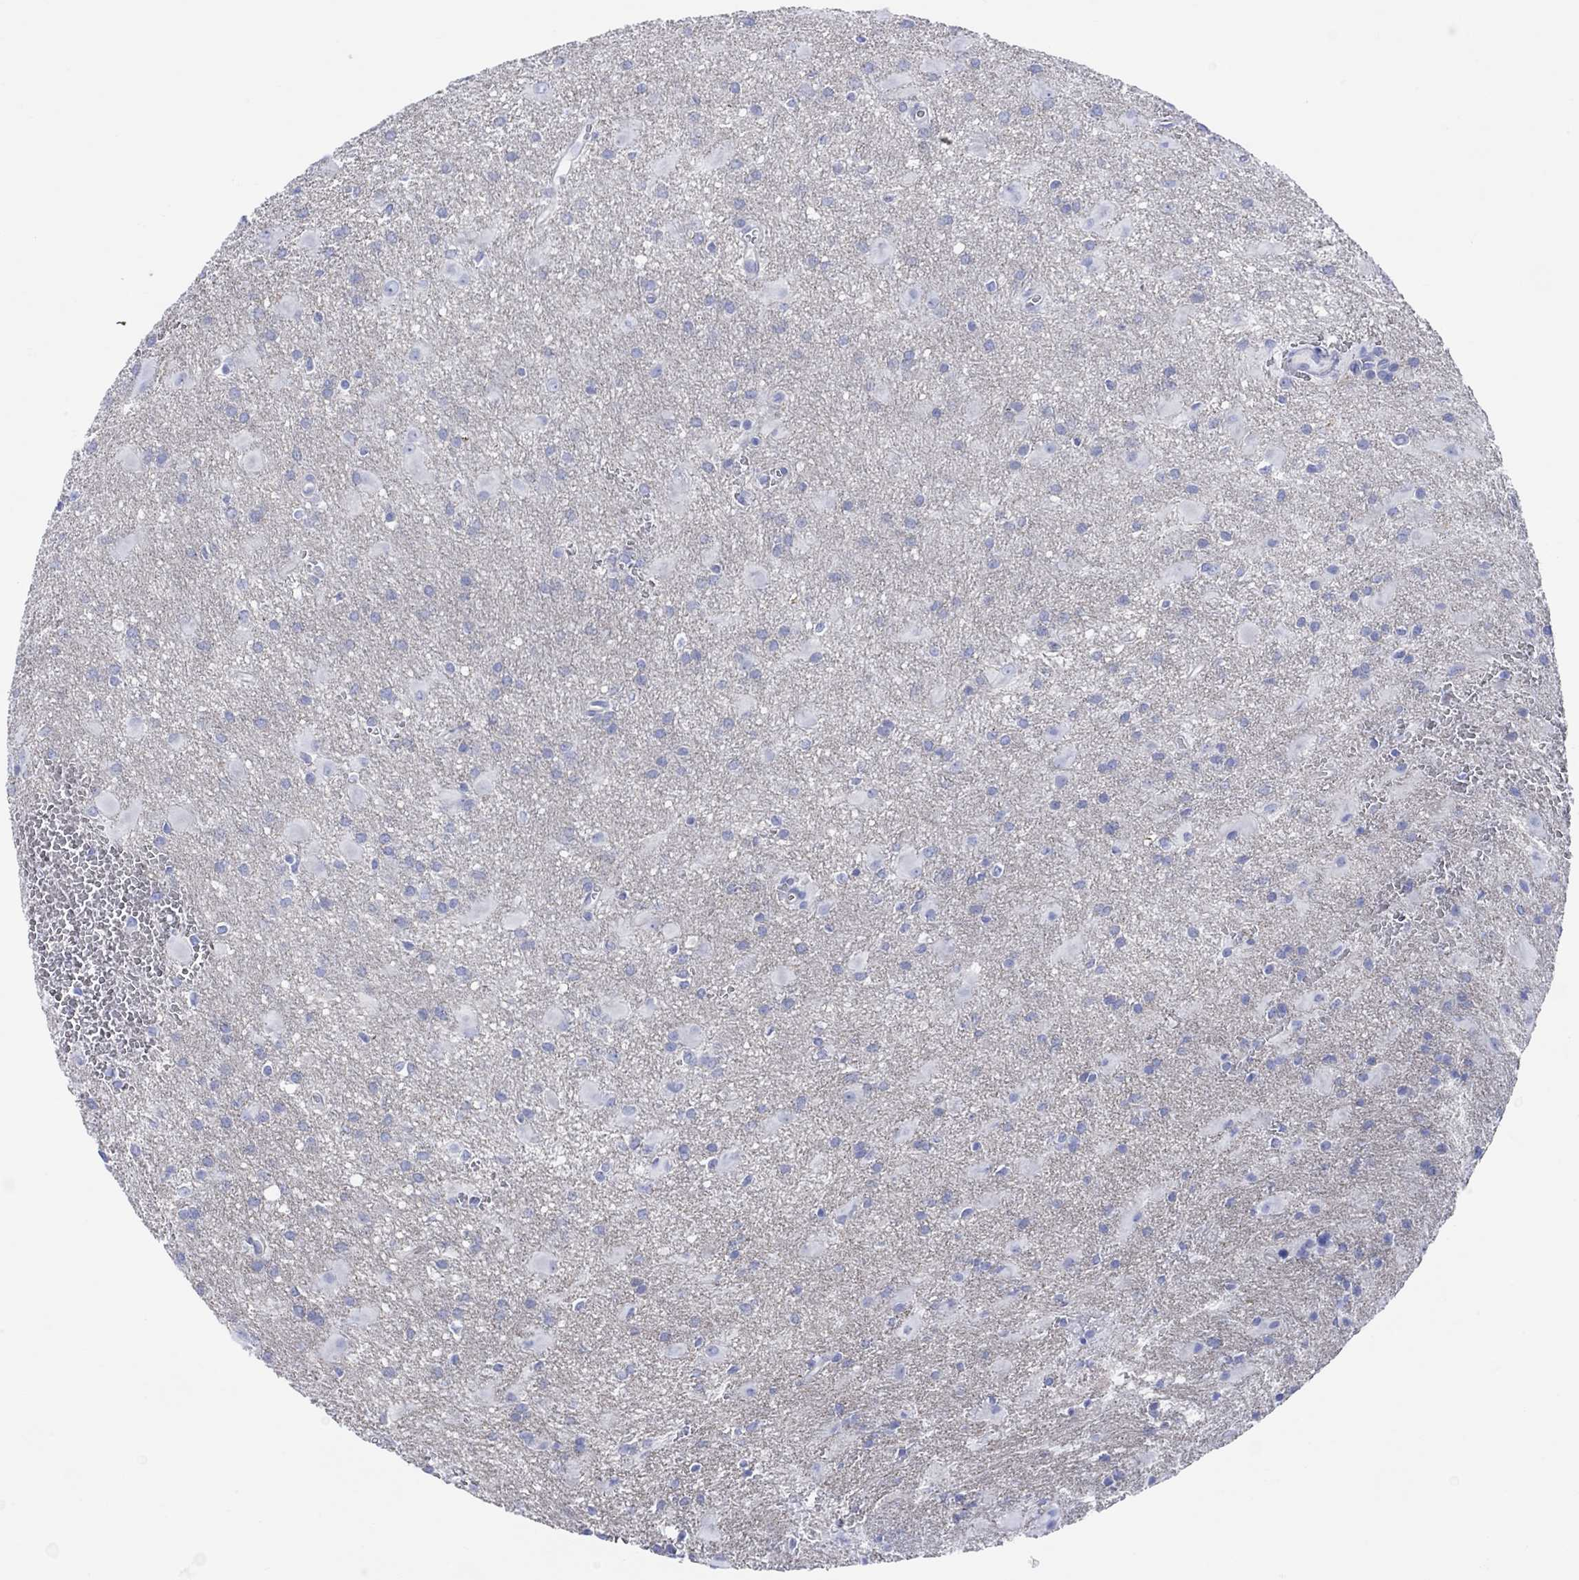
{"staining": {"intensity": "negative", "quantity": "none", "location": "none"}, "tissue": "glioma", "cell_type": "Tumor cells", "image_type": "cancer", "snomed": [{"axis": "morphology", "description": "Glioma, malignant, Low grade"}, {"axis": "topography", "description": "Brain"}], "caption": "A high-resolution photomicrograph shows immunohistochemistry staining of glioma, which exhibits no significant expression in tumor cells.", "gene": "TLDC2", "patient": {"sex": "male", "age": 58}}